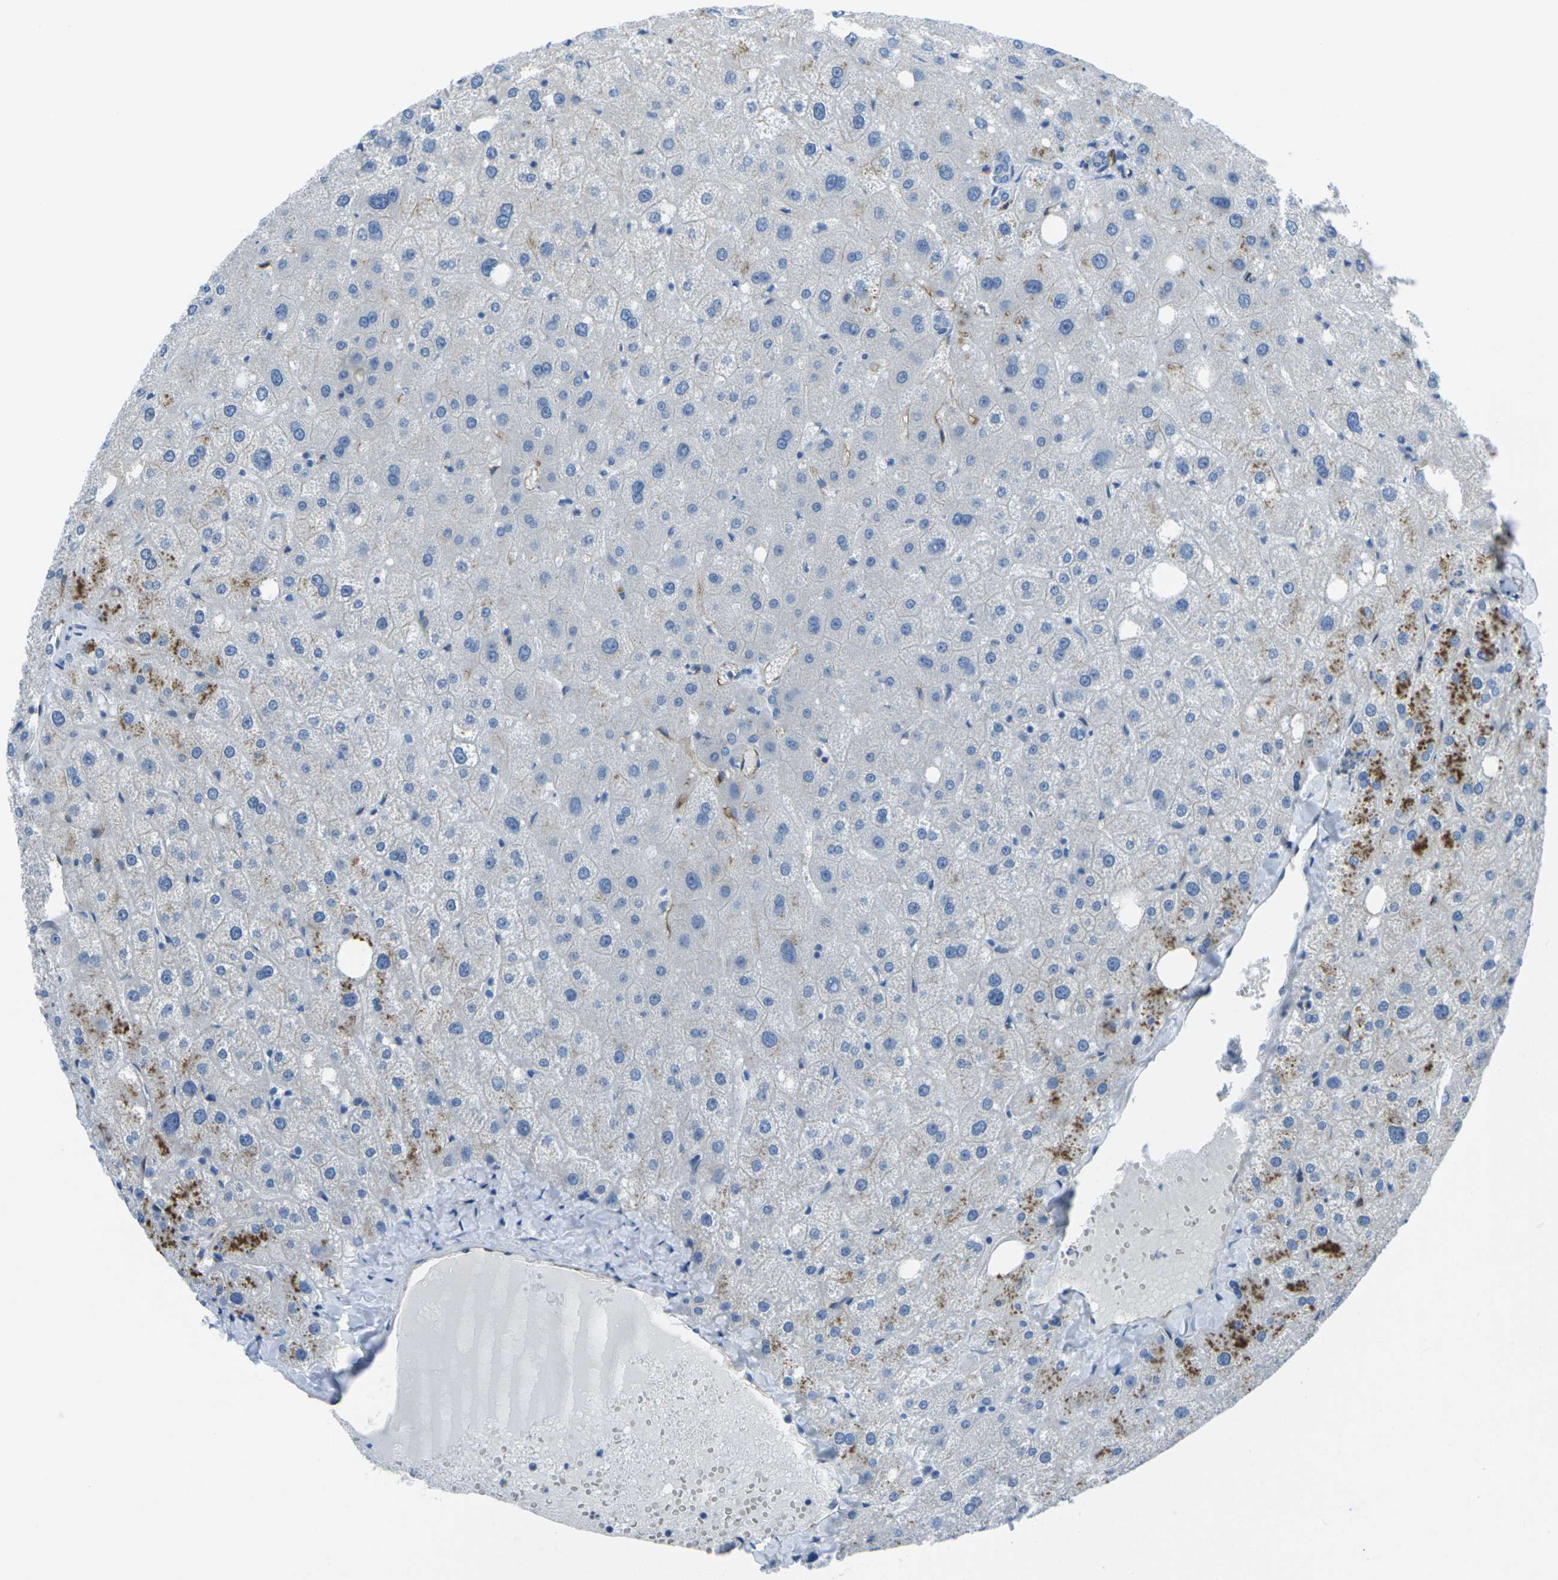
{"staining": {"intensity": "negative", "quantity": "none", "location": "none"}, "tissue": "liver", "cell_type": "Cholangiocytes", "image_type": "normal", "snomed": [{"axis": "morphology", "description": "Normal tissue, NOS"}, {"axis": "topography", "description": "Liver"}], "caption": "Liver was stained to show a protein in brown. There is no significant positivity in cholangiocytes. (Brightfield microscopy of DAB (3,3'-diaminobenzidine) immunohistochemistry (IHC) at high magnification).", "gene": "HSPA12B", "patient": {"sex": "male", "age": 73}}